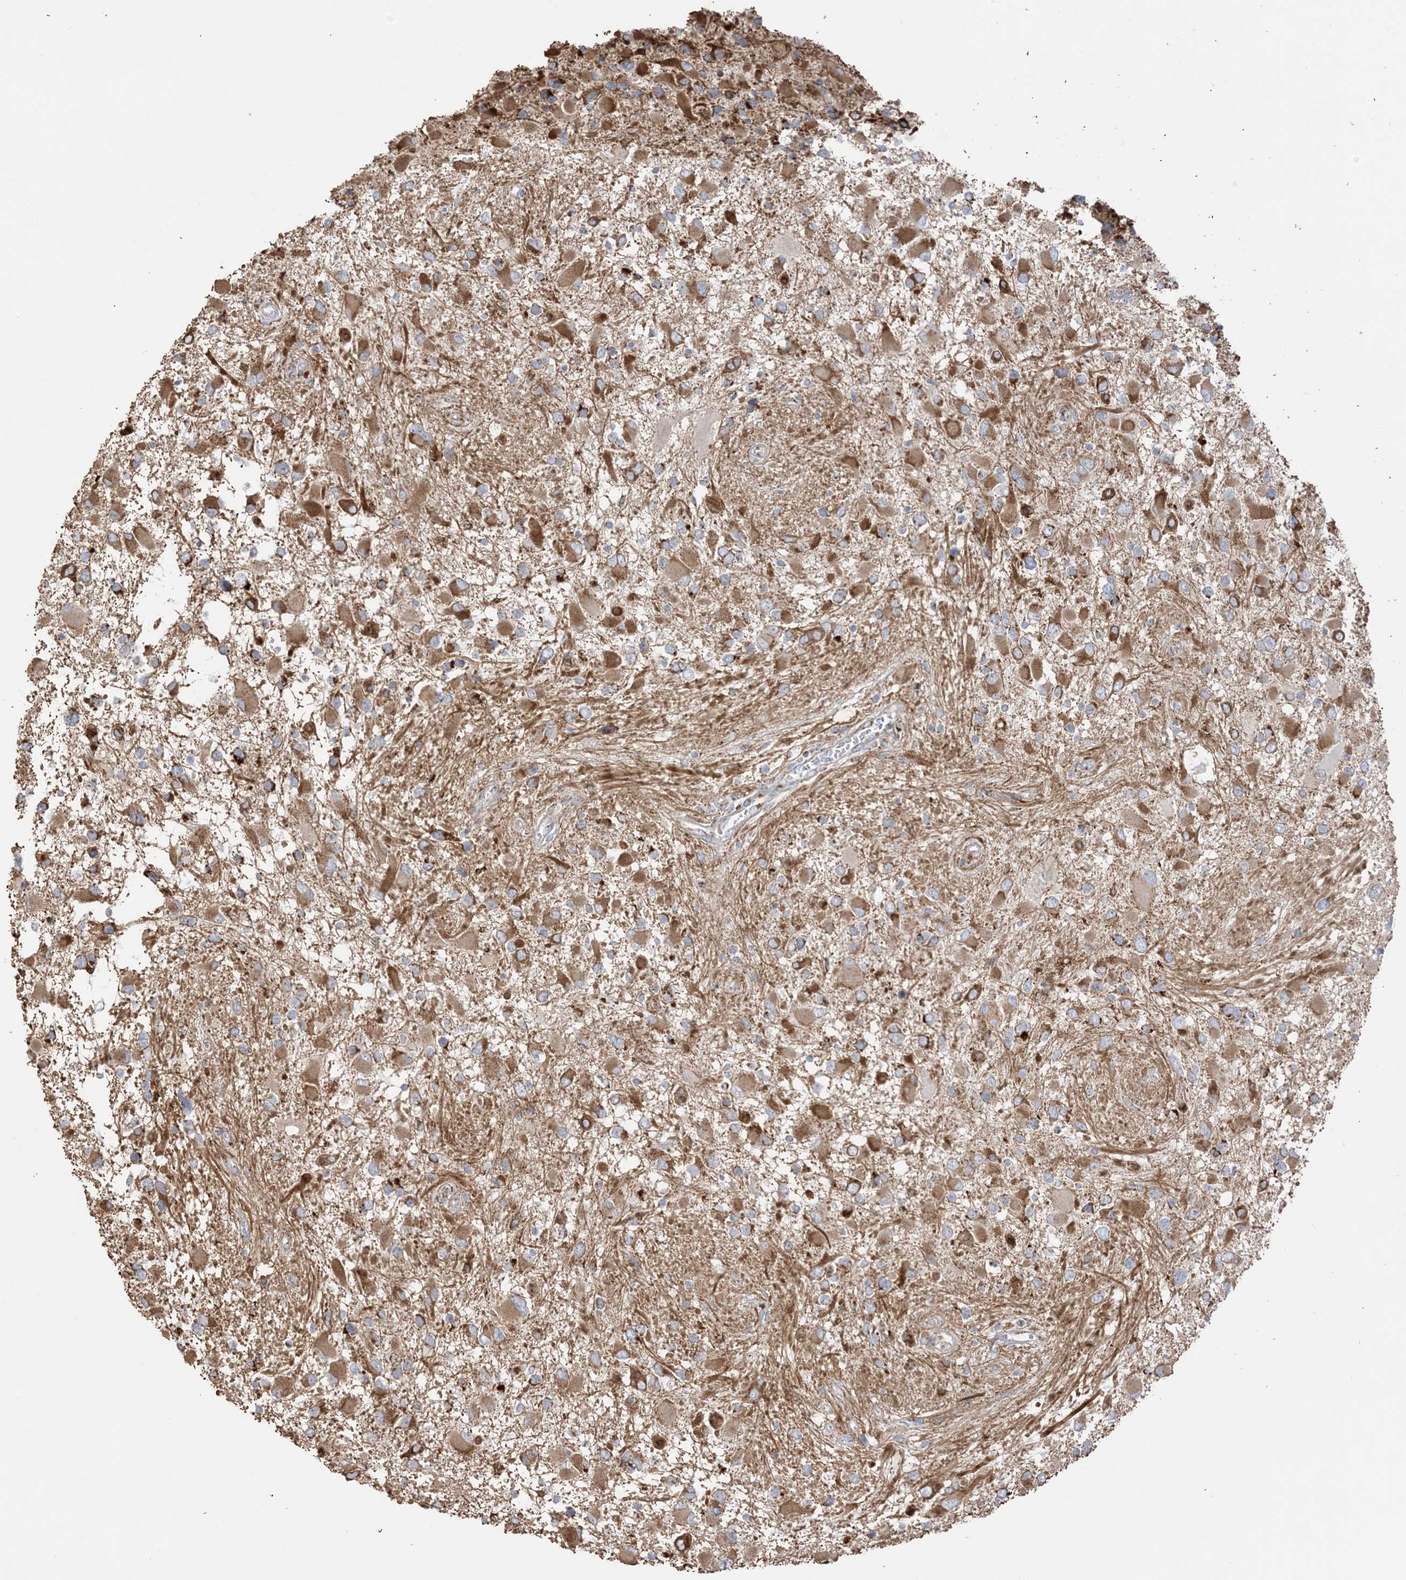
{"staining": {"intensity": "strong", "quantity": ">75%", "location": "cytoplasmic/membranous"}, "tissue": "glioma", "cell_type": "Tumor cells", "image_type": "cancer", "snomed": [{"axis": "morphology", "description": "Glioma, malignant, High grade"}, {"axis": "topography", "description": "Brain"}], "caption": "Brown immunohistochemical staining in human high-grade glioma (malignant) reveals strong cytoplasmic/membranous expression in approximately >75% of tumor cells.", "gene": "SLC25A12", "patient": {"sex": "male", "age": 53}}